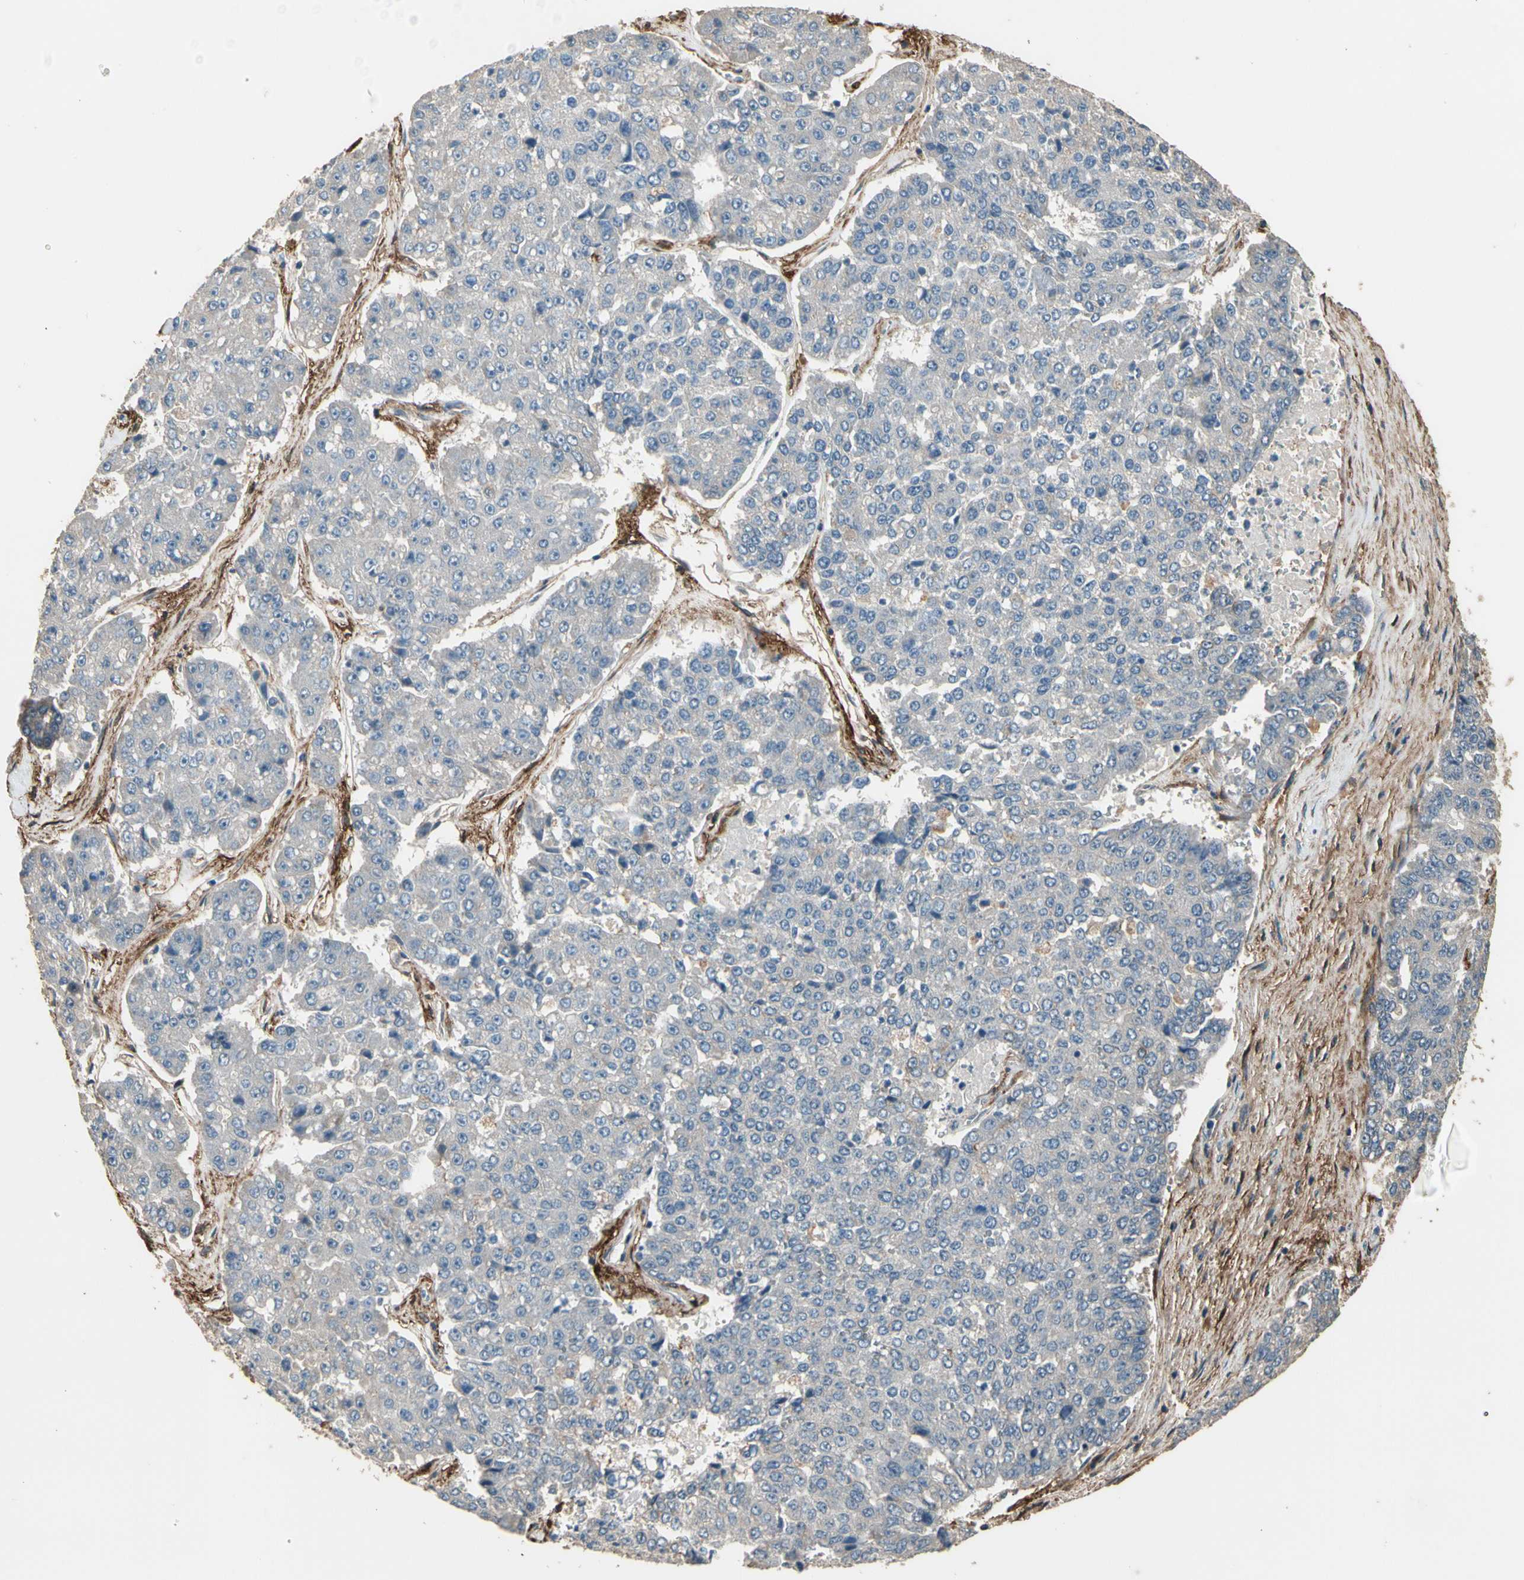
{"staining": {"intensity": "weak", "quantity": "<25%", "location": "cytoplasmic/membranous"}, "tissue": "pancreatic cancer", "cell_type": "Tumor cells", "image_type": "cancer", "snomed": [{"axis": "morphology", "description": "Adenocarcinoma, NOS"}, {"axis": "topography", "description": "Pancreas"}], "caption": "This is an immunohistochemistry (IHC) micrograph of pancreatic cancer (adenocarcinoma). There is no expression in tumor cells.", "gene": "SUSD2", "patient": {"sex": "male", "age": 50}}